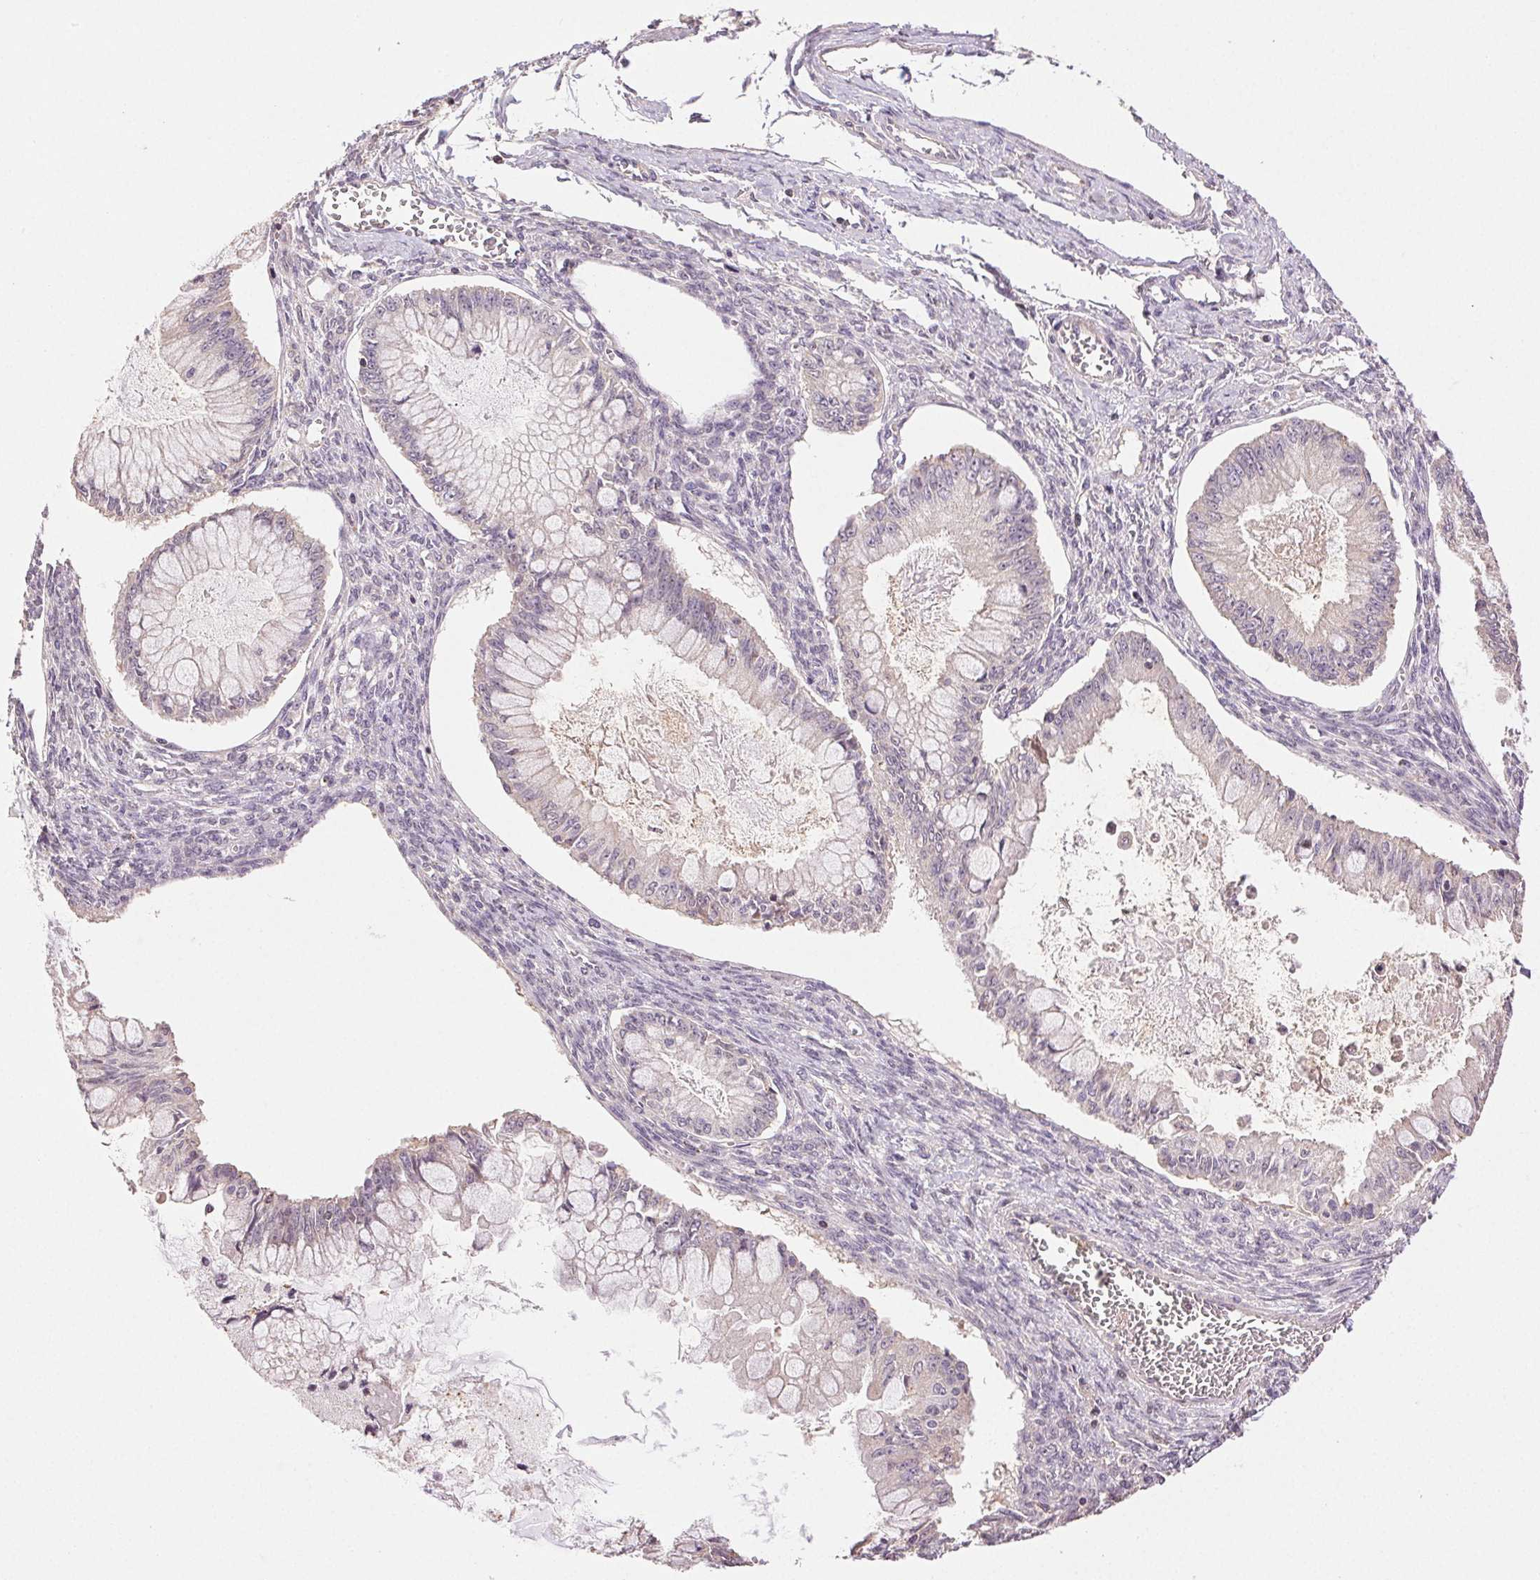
{"staining": {"intensity": "negative", "quantity": "none", "location": "none"}, "tissue": "ovarian cancer", "cell_type": "Tumor cells", "image_type": "cancer", "snomed": [{"axis": "morphology", "description": "Cystadenocarcinoma, mucinous, NOS"}, {"axis": "topography", "description": "Ovary"}], "caption": "Mucinous cystadenocarcinoma (ovarian) stained for a protein using immunohistochemistry (IHC) exhibits no positivity tumor cells.", "gene": "TMEM253", "patient": {"sex": "female", "age": 34}}